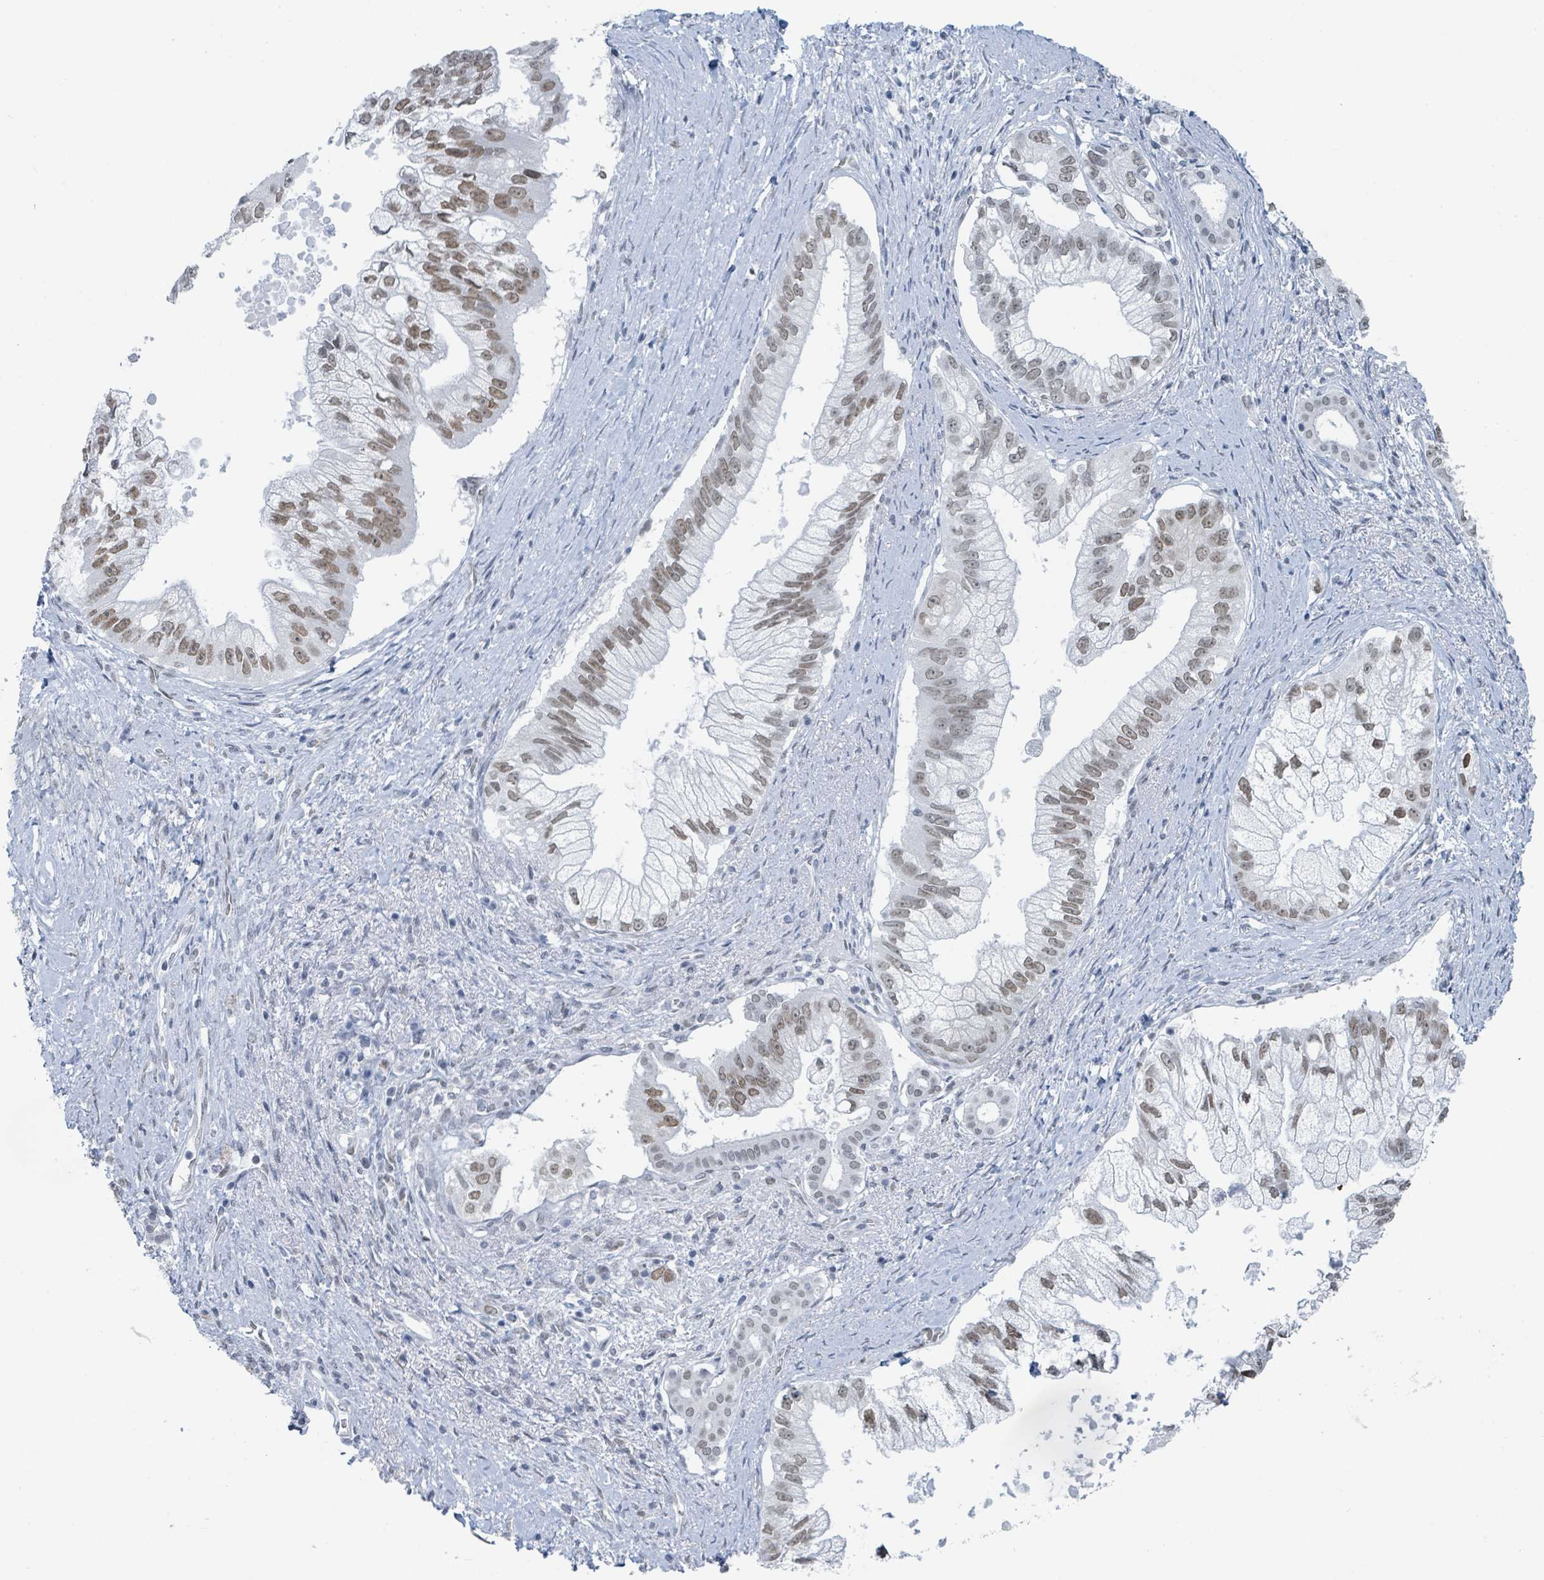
{"staining": {"intensity": "moderate", "quantity": ">75%", "location": "nuclear"}, "tissue": "pancreatic cancer", "cell_type": "Tumor cells", "image_type": "cancer", "snomed": [{"axis": "morphology", "description": "Adenocarcinoma, NOS"}, {"axis": "topography", "description": "Pancreas"}], "caption": "The immunohistochemical stain shows moderate nuclear expression in tumor cells of pancreatic cancer tissue.", "gene": "EHMT2", "patient": {"sex": "male", "age": 70}}